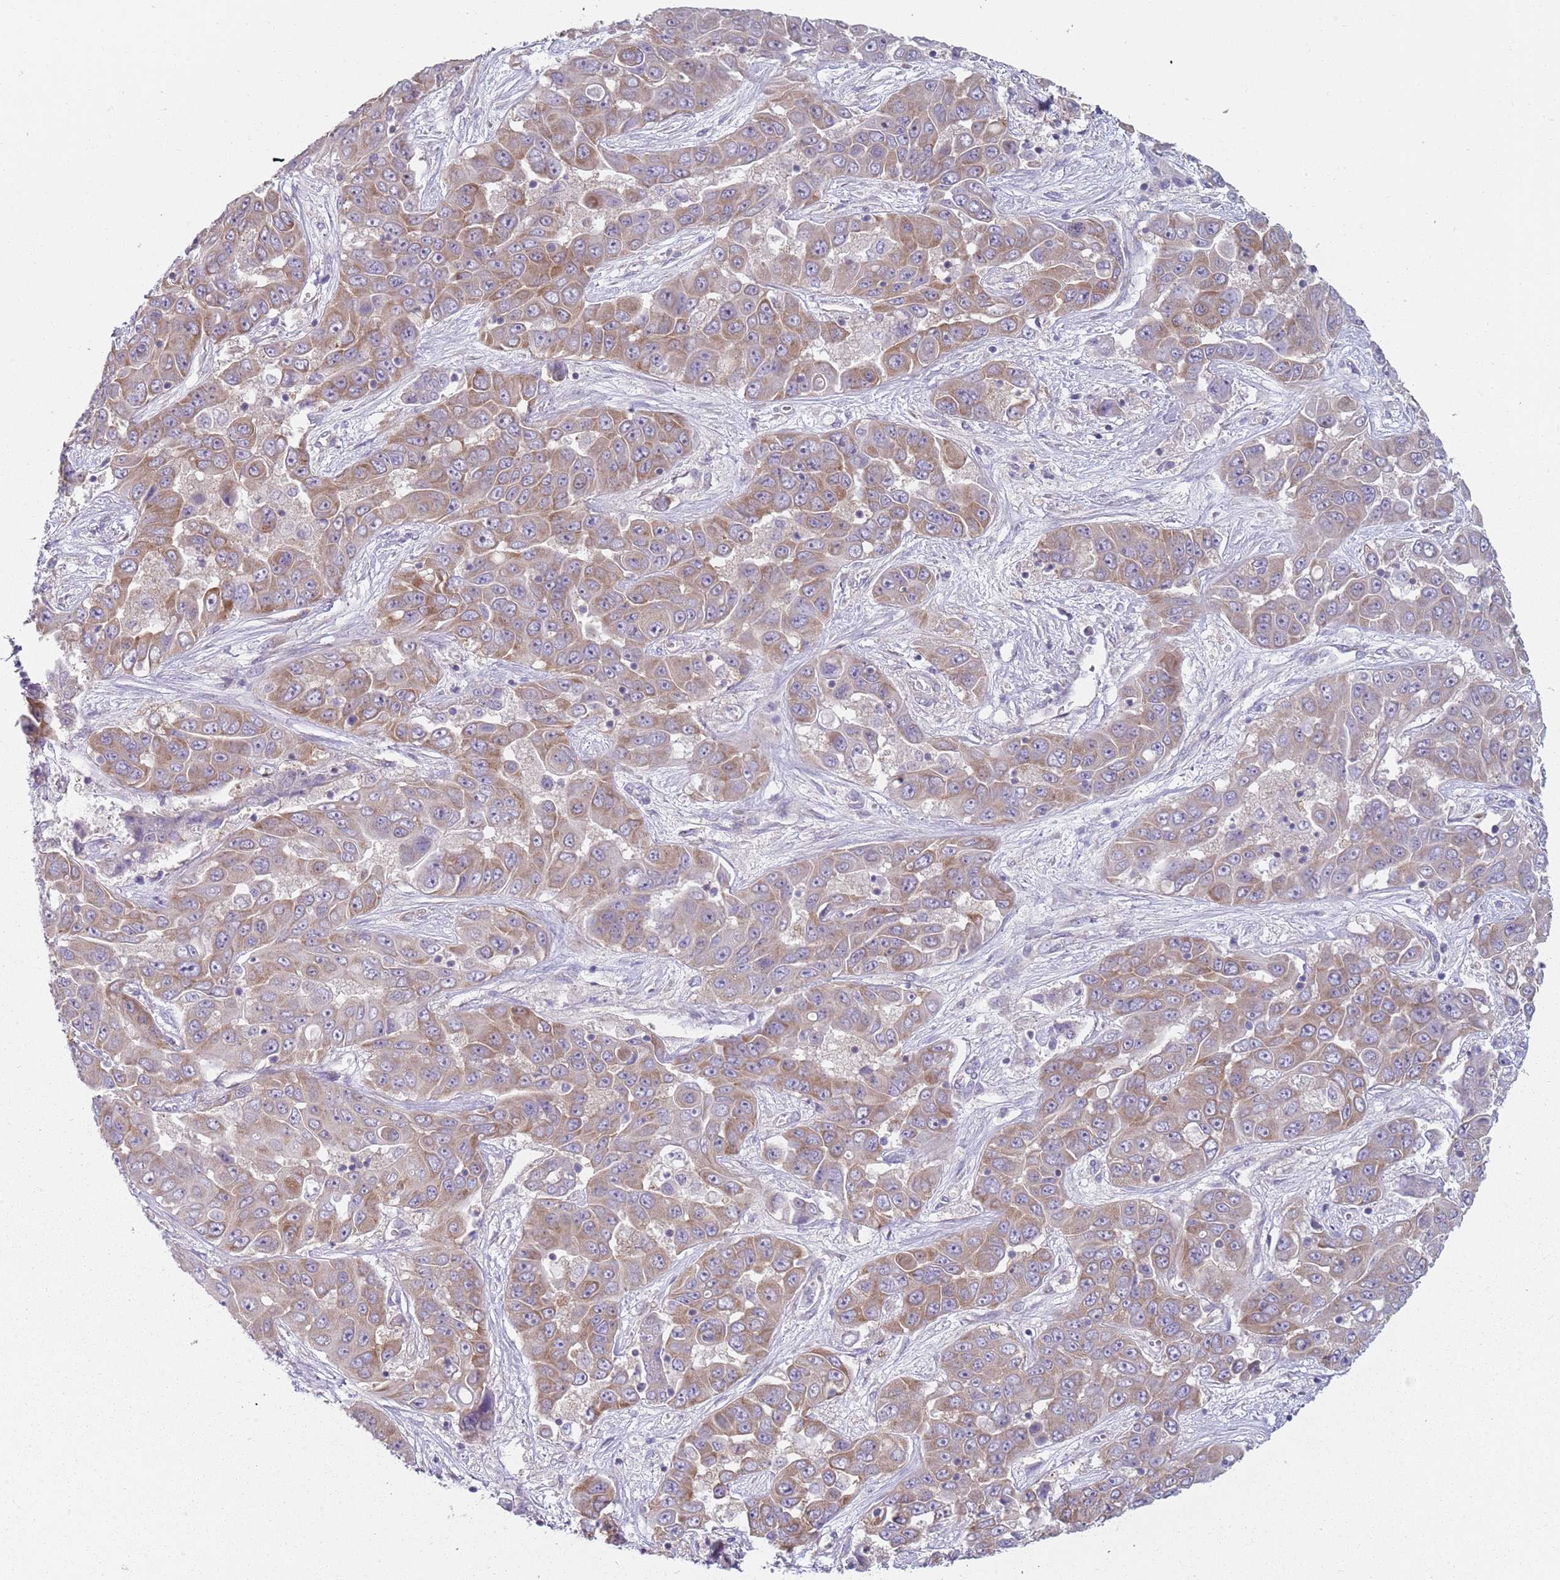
{"staining": {"intensity": "moderate", "quantity": ">75%", "location": "cytoplasmic/membranous"}, "tissue": "liver cancer", "cell_type": "Tumor cells", "image_type": "cancer", "snomed": [{"axis": "morphology", "description": "Cholangiocarcinoma"}, {"axis": "topography", "description": "Liver"}], "caption": "Protein analysis of liver cholangiocarcinoma tissue exhibits moderate cytoplasmic/membranous expression in about >75% of tumor cells. Using DAB (brown) and hematoxylin (blue) stains, captured at high magnification using brightfield microscopy.", "gene": "SLC26A6", "patient": {"sex": "female", "age": 52}}